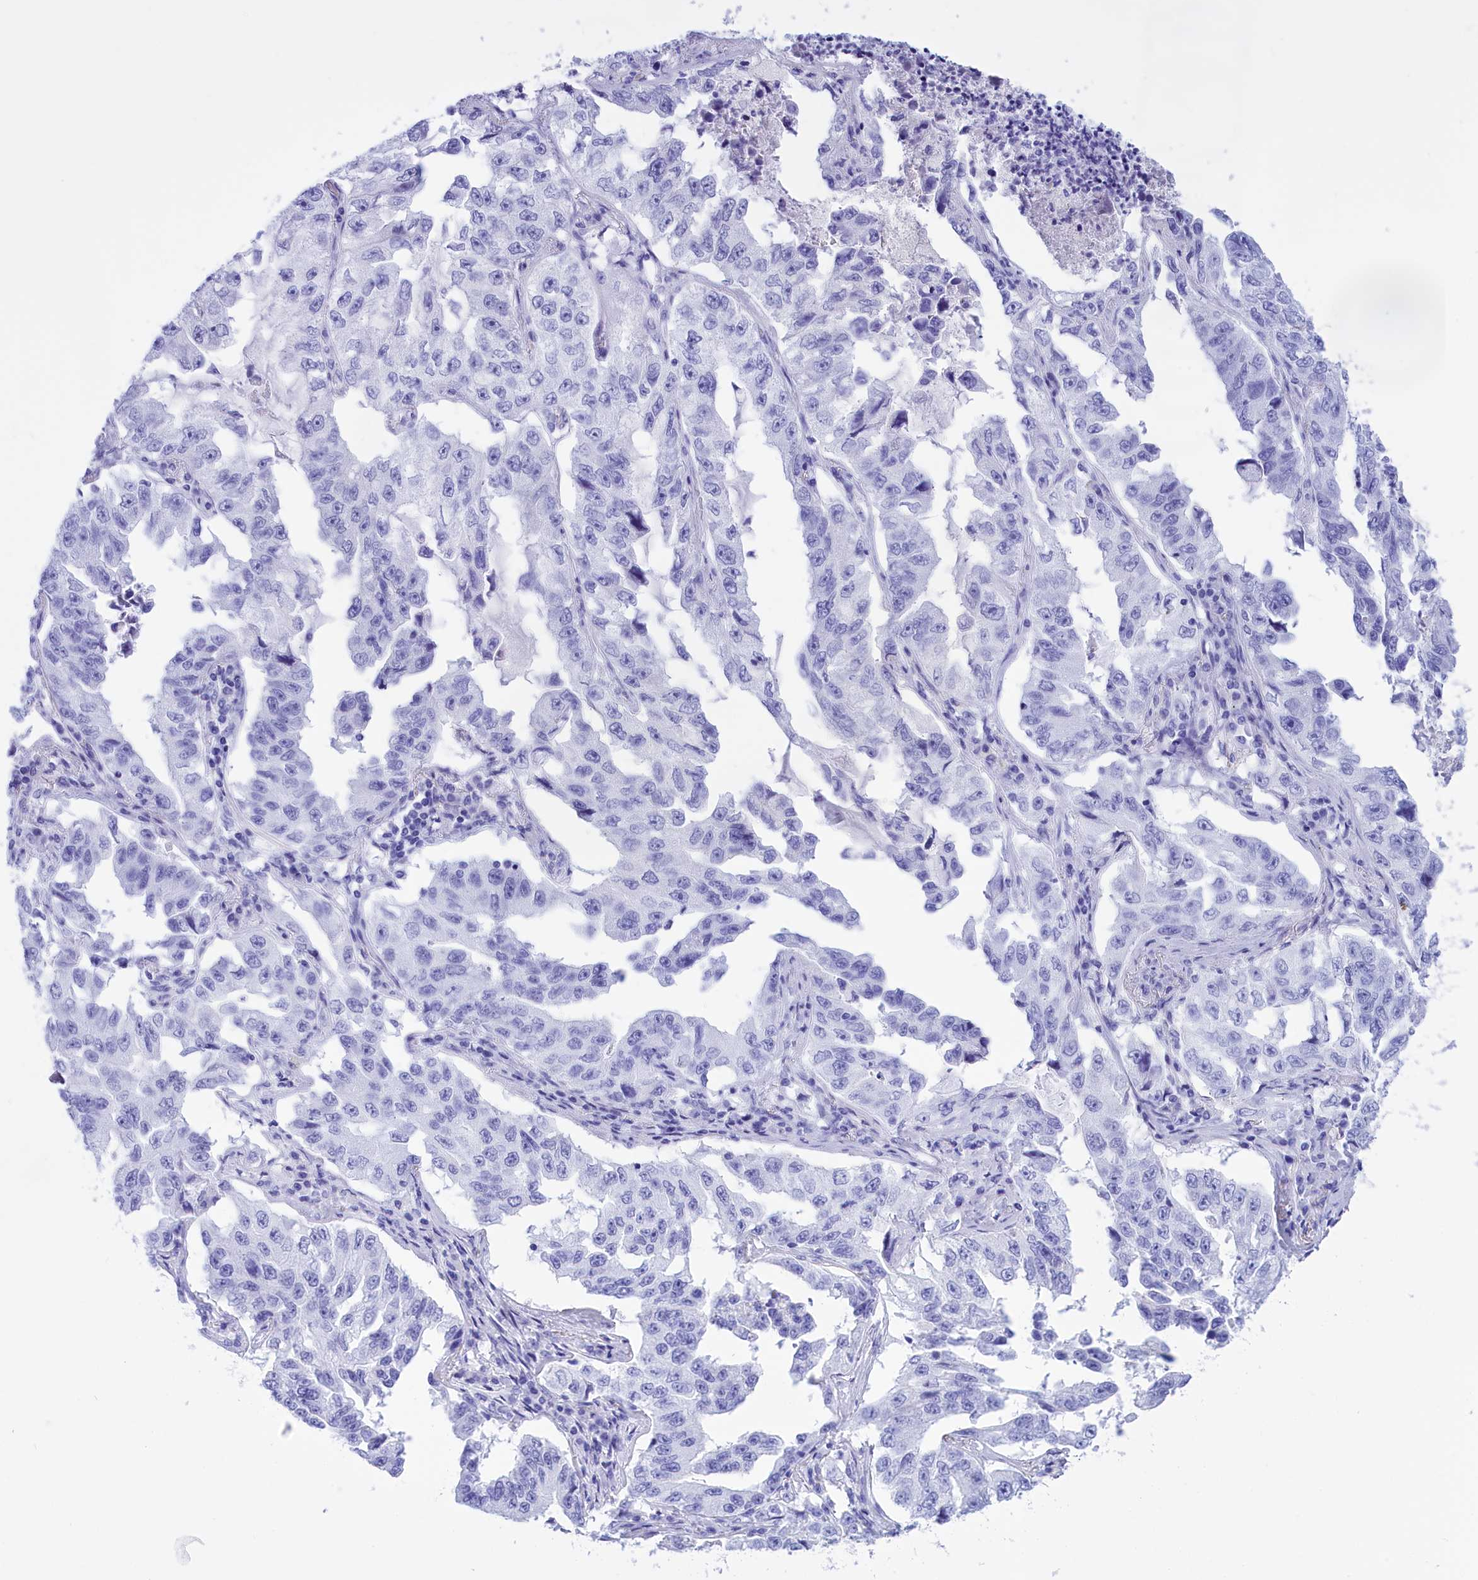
{"staining": {"intensity": "negative", "quantity": "none", "location": "none"}, "tissue": "lung cancer", "cell_type": "Tumor cells", "image_type": "cancer", "snomed": [{"axis": "morphology", "description": "Adenocarcinoma, NOS"}, {"axis": "topography", "description": "Lung"}], "caption": "A high-resolution histopathology image shows immunohistochemistry (IHC) staining of lung cancer (adenocarcinoma), which displays no significant expression in tumor cells.", "gene": "BRI3", "patient": {"sex": "female", "age": 51}}